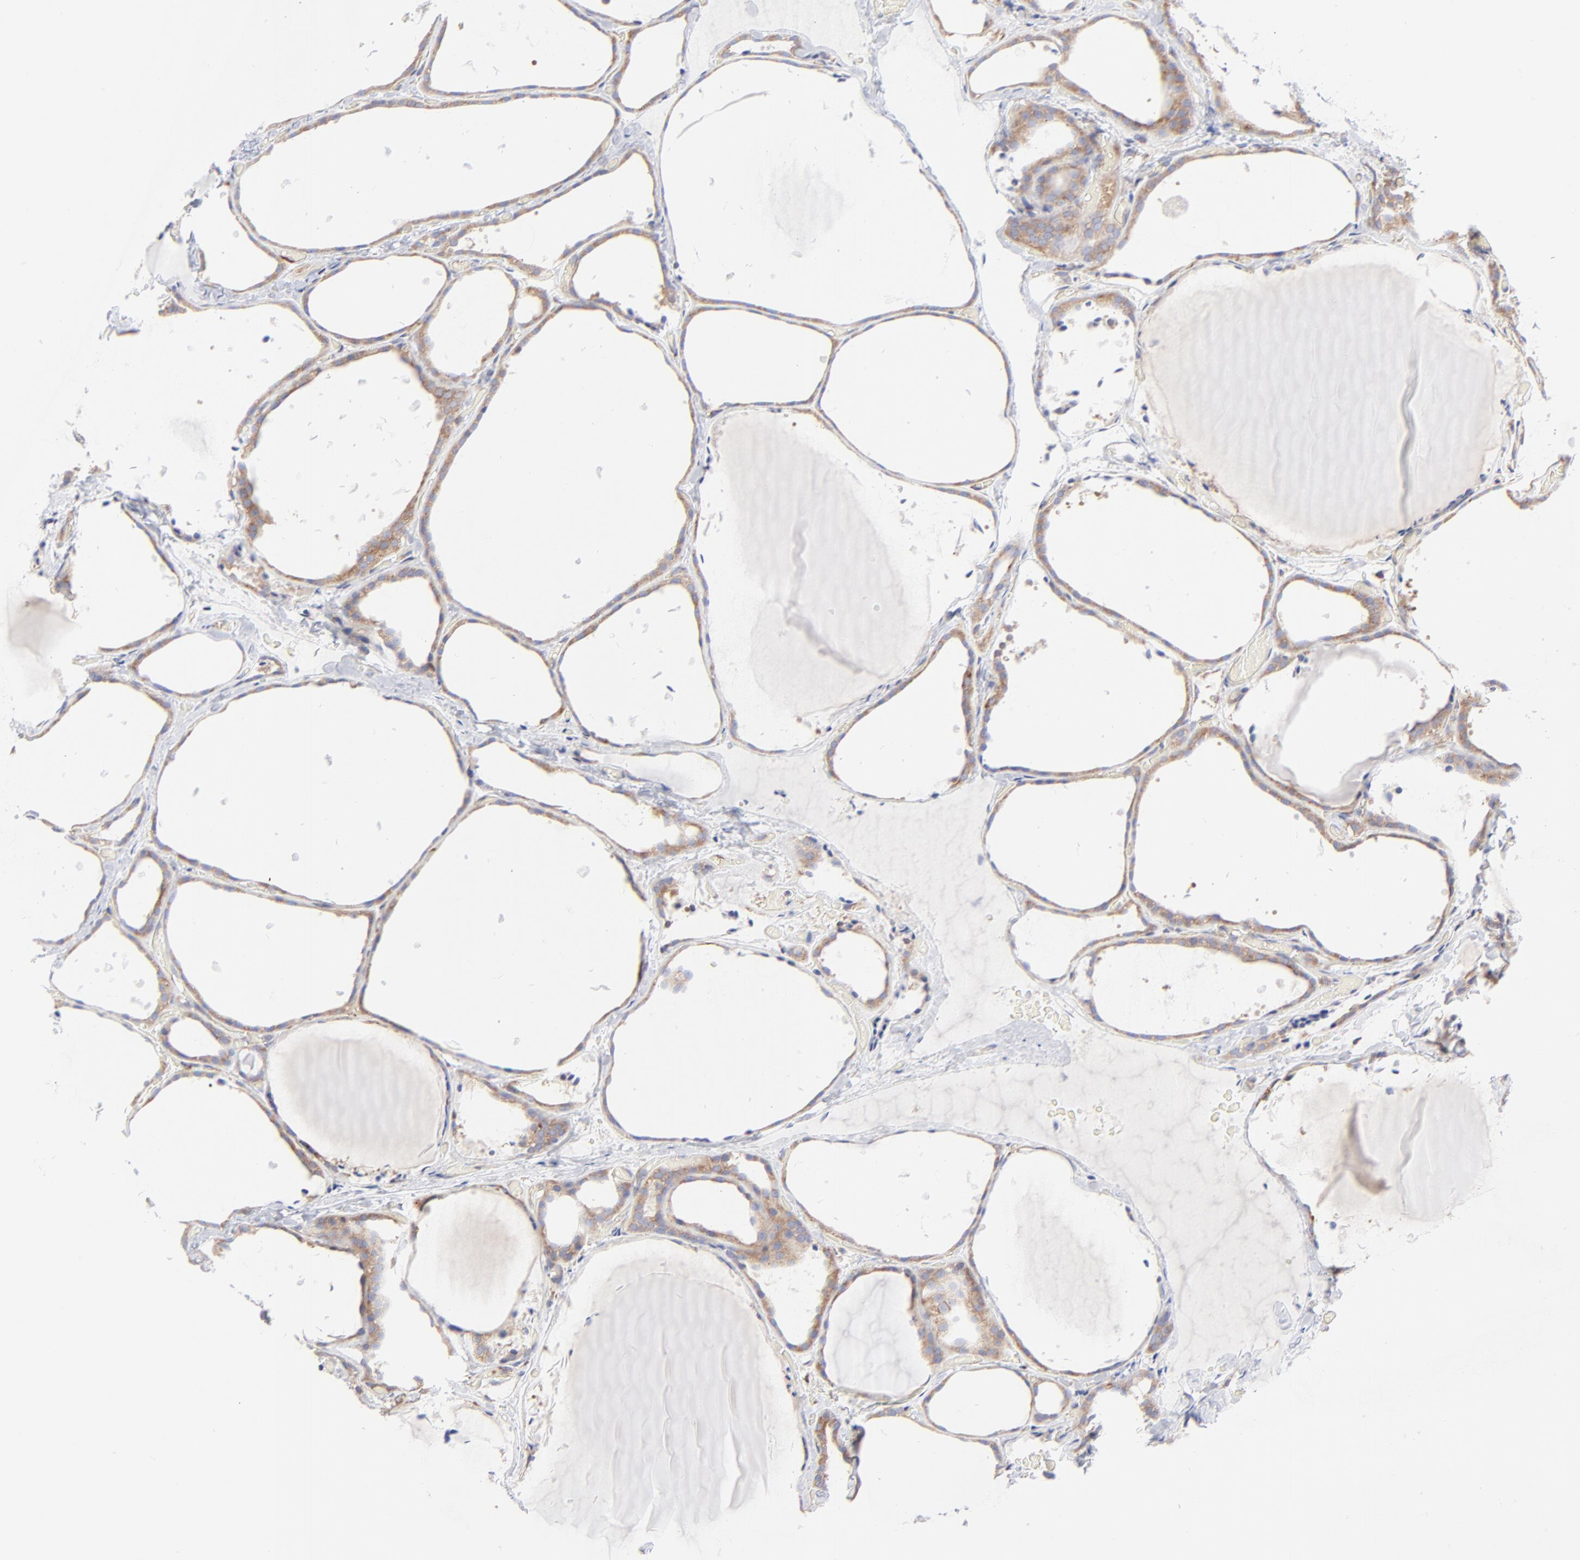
{"staining": {"intensity": "moderate", "quantity": ">75%", "location": "cytoplasmic/membranous"}, "tissue": "thyroid gland", "cell_type": "Glandular cells", "image_type": "normal", "snomed": [{"axis": "morphology", "description": "Normal tissue, NOS"}, {"axis": "topography", "description": "Thyroid gland"}], "caption": "Brown immunohistochemical staining in benign human thyroid gland demonstrates moderate cytoplasmic/membranous staining in approximately >75% of glandular cells. Using DAB (brown) and hematoxylin (blue) stains, captured at high magnification using brightfield microscopy.", "gene": "EIF2AK2", "patient": {"sex": "female", "age": 22}}